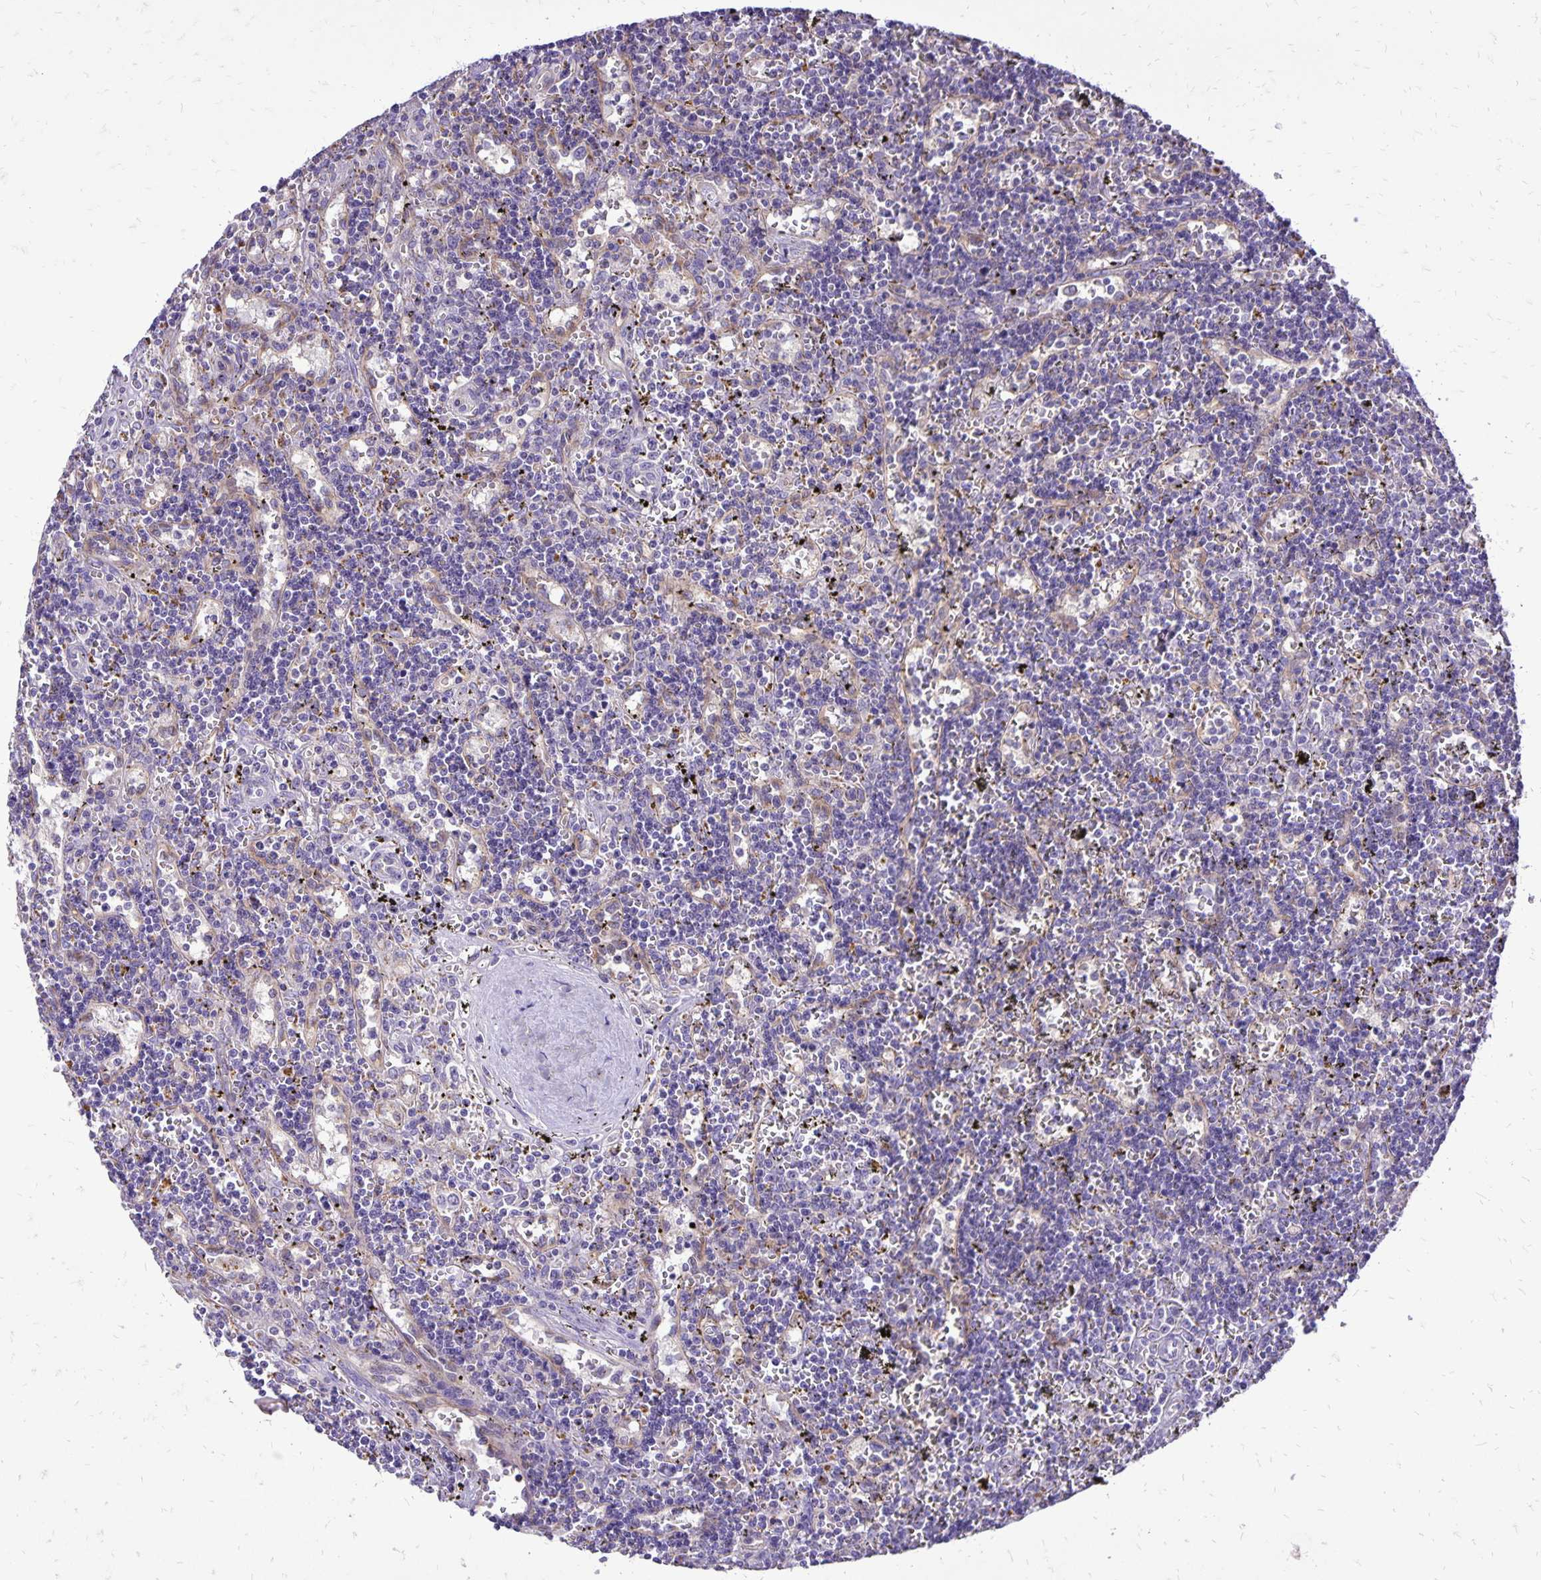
{"staining": {"intensity": "negative", "quantity": "none", "location": "none"}, "tissue": "lymphoma", "cell_type": "Tumor cells", "image_type": "cancer", "snomed": [{"axis": "morphology", "description": "Malignant lymphoma, non-Hodgkin's type, Low grade"}, {"axis": "topography", "description": "Spleen"}], "caption": "Tumor cells show no significant expression in lymphoma.", "gene": "EIF5A", "patient": {"sex": "male", "age": 60}}